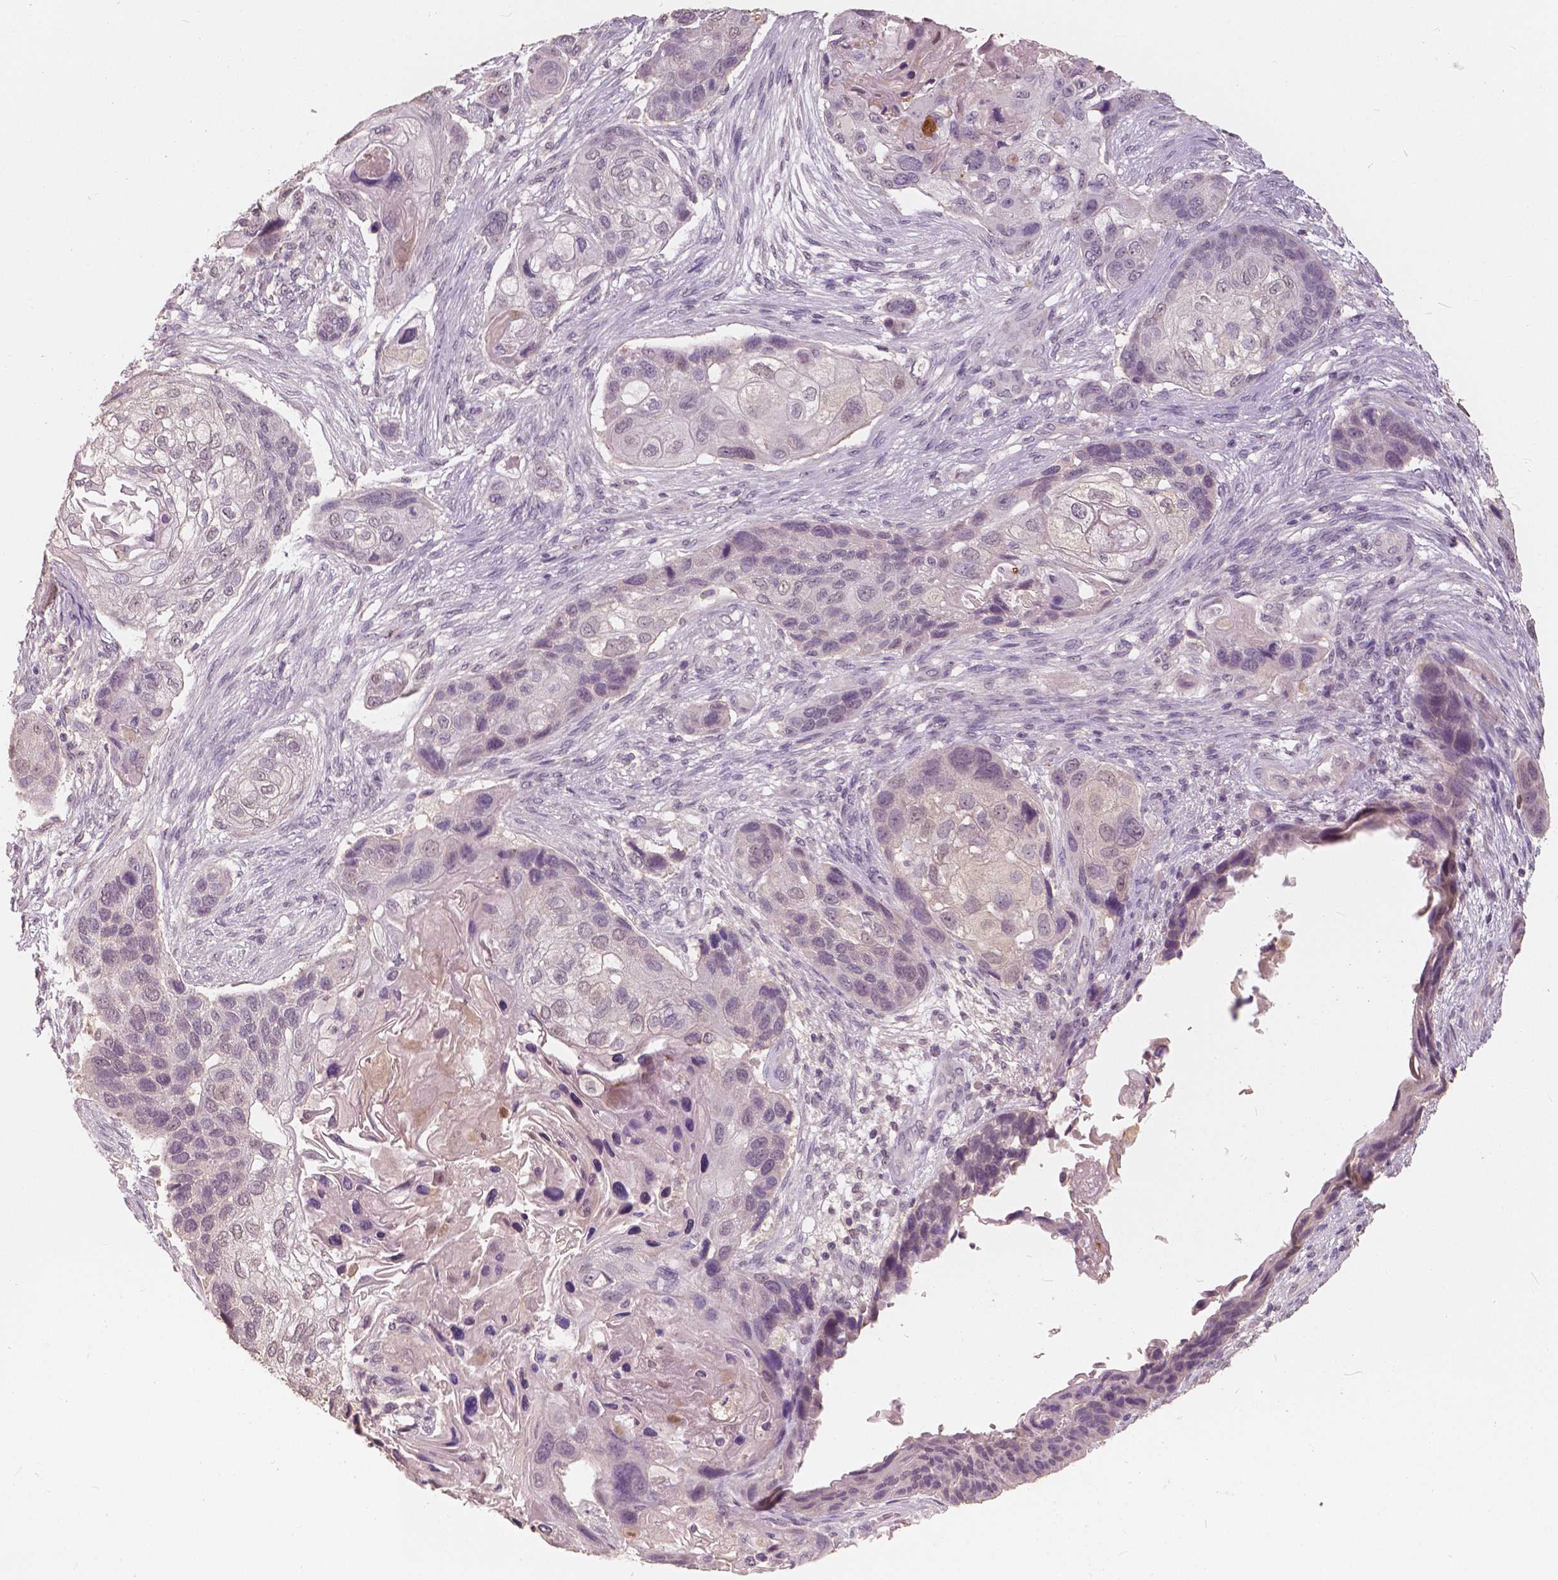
{"staining": {"intensity": "negative", "quantity": "none", "location": "none"}, "tissue": "lung cancer", "cell_type": "Tumor cells", "image_type": "cancer", "snomed": [{"axis": "morphology", "description": "Squamous cell carcinoma, NOS"}, {"axis": "topography", "description": "Lung"}], "caption": "Immunohistochemistry histopathology image of human lung cancer stained for a protein (brown), which demonstrates no positivity in tumor cells.", "gene": "SAT2", "patient": {"sex": "male", "age": 69}}